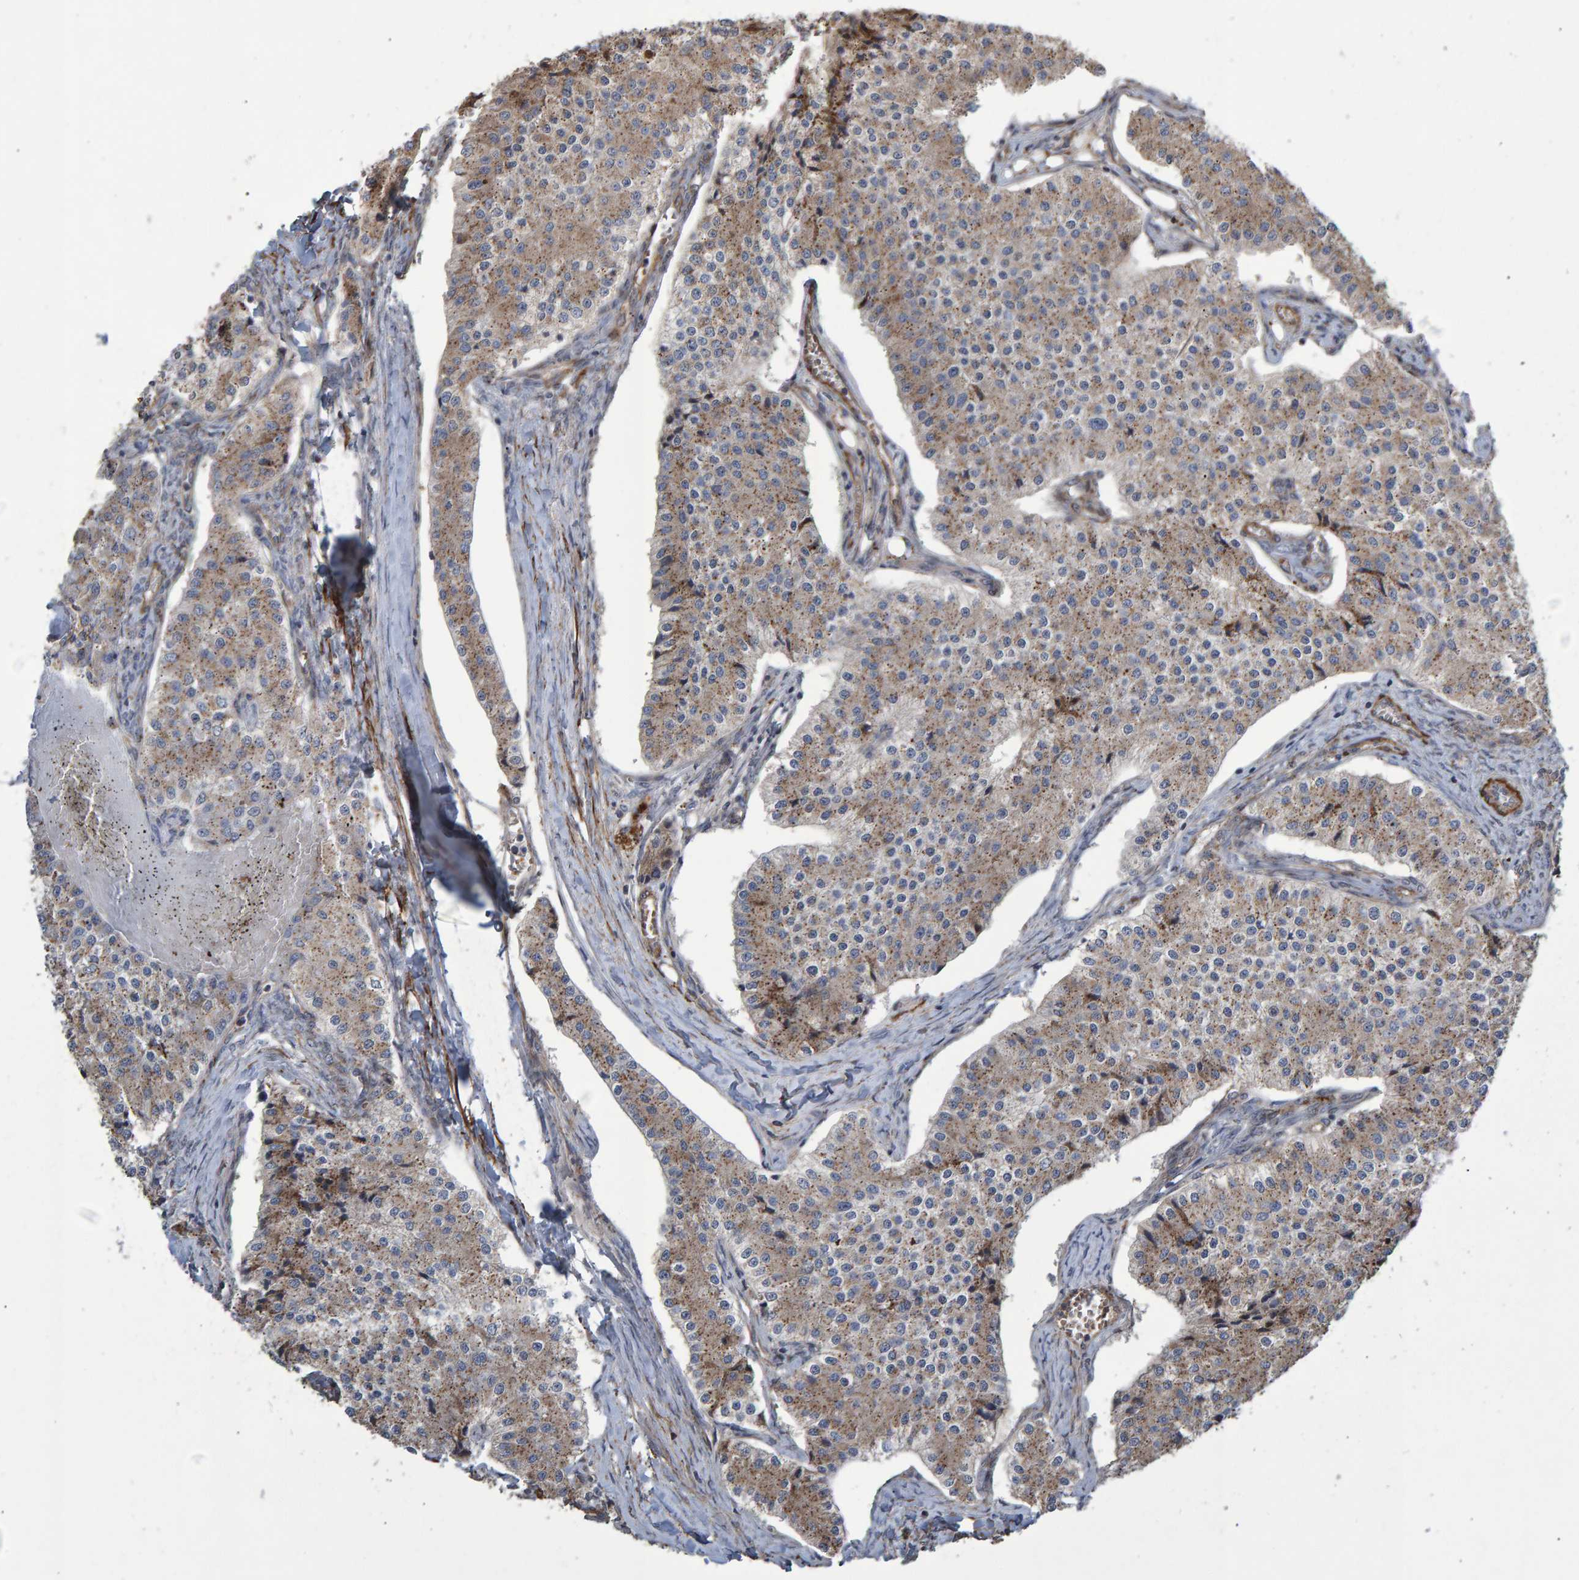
{"staining": {"intensity": "moderate", "quantity": ">75%", "location": "cytoplasmic/membranous"}, "tissue": "carcinoid", "cell_type": "Tumor cells", "image_type": "cancer", "snomed": [{"axis": "morphology", "description": "Carcinoid, malignant, NOS"}, {"axis": "topography", "description": "Colon"}], "caption": "Immunohistochemistry (IHC) photomicrograph of neoplastic tissue: malignant carcinoid stained using immunohistochemistry reveals medium levels of moderate protein expression localized specifically in the cytoplasmic/membranous of tumor cells, appearing as a cytoplasmic/membranous brown color.", "gene": "SLIT2", "patient": {"sex": "female", "age": 52}}